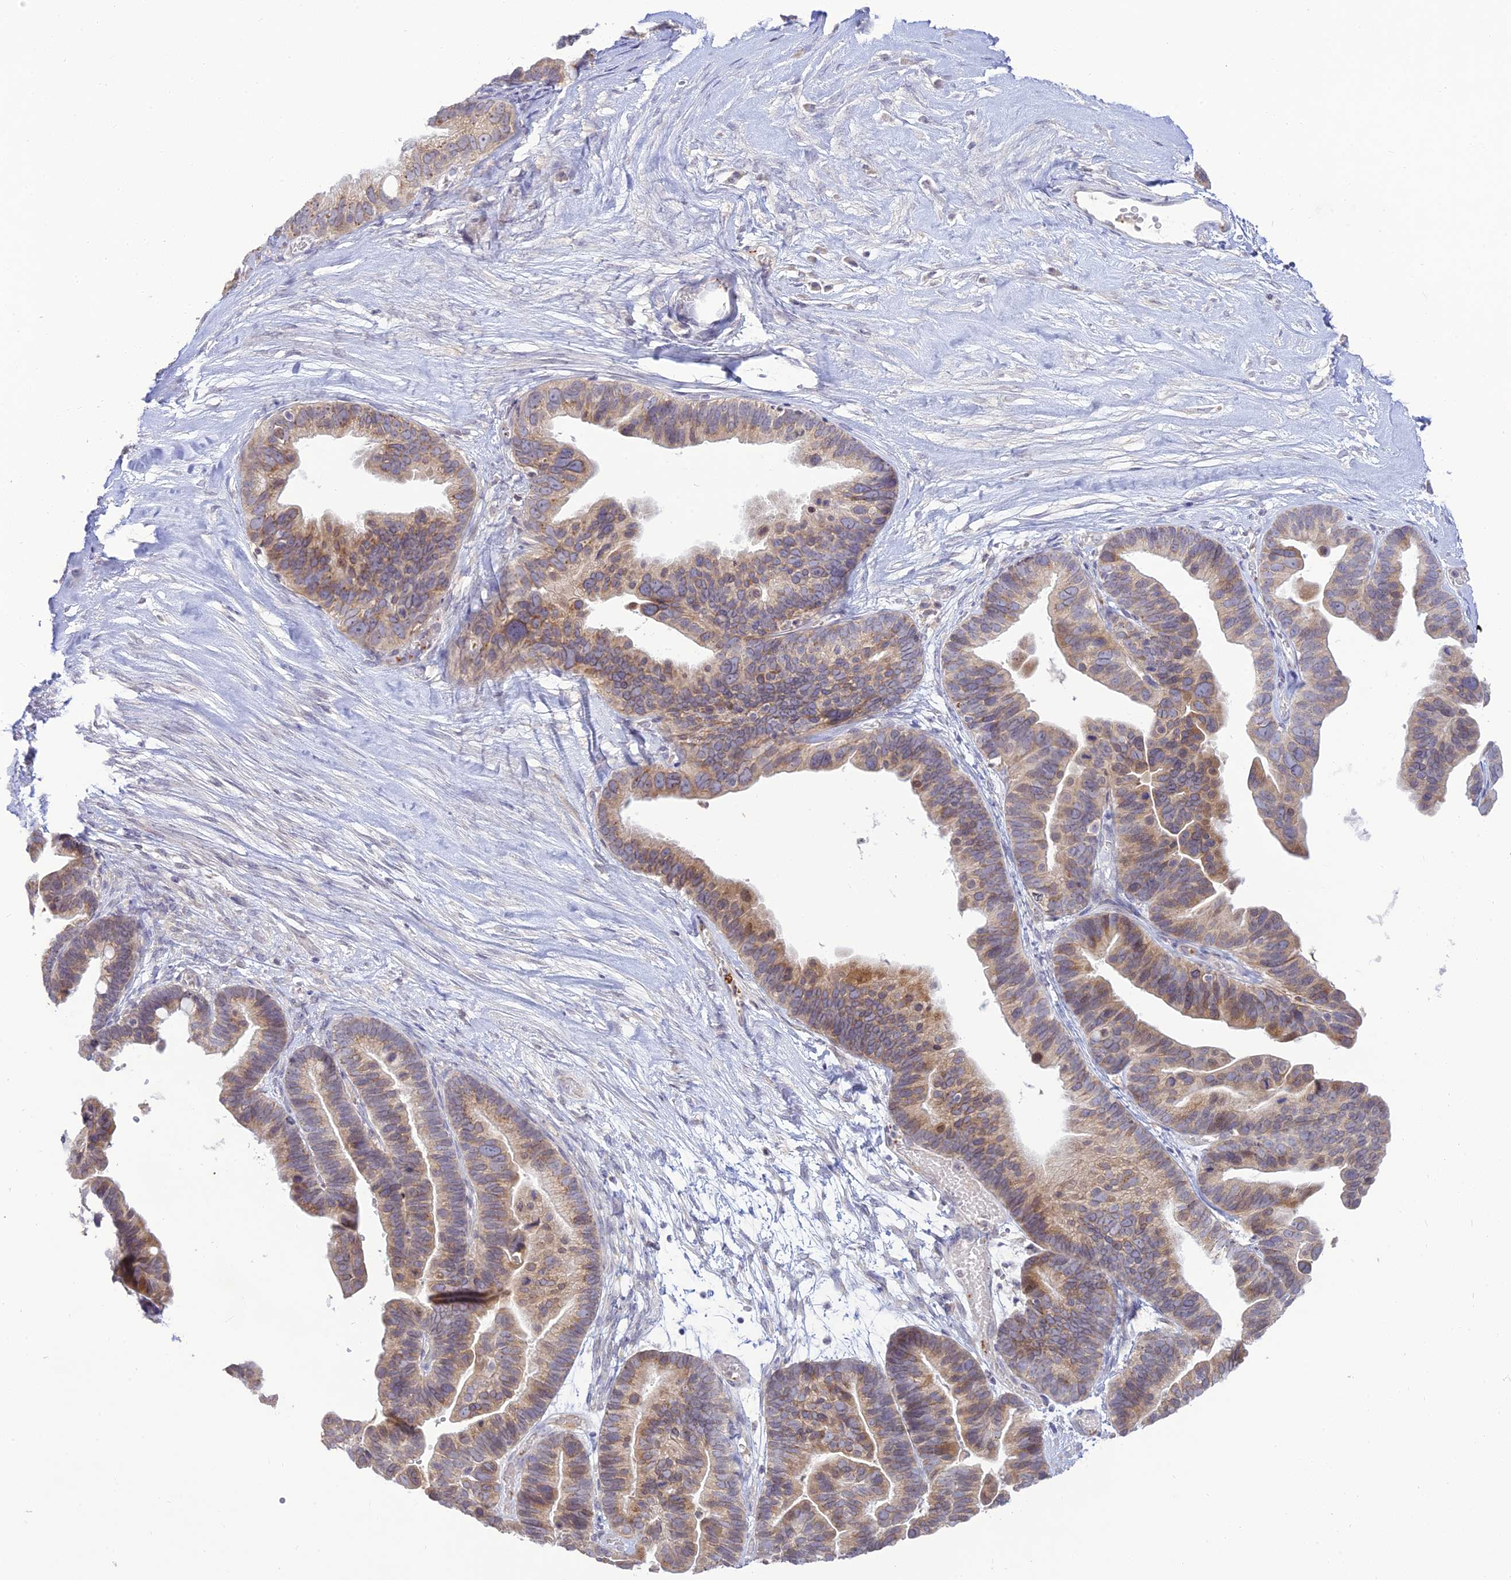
{"staining": {"intensity": "moderate", "quantity": ">75%", "location": "cytoplasmic/membranous"}, "tissue": "ovarian cancer", "cell_type": "Tumor cells", "image_type": "cancer", "snomed": [{"axis": "morphology", "description": "Cystadenocarcinoma, serous, NOS"}, {"axis": "topography", "description": "Ovary"}], "caption": "Human serous cystadenocarcinoma (ovarian) stained for a protein (brown) shows moderate cytoplasmic/membranous positive positivity in about >75% of tumor cells.", "gene": "TMEM40", "patient": {"sex": "female", "age": 56}}